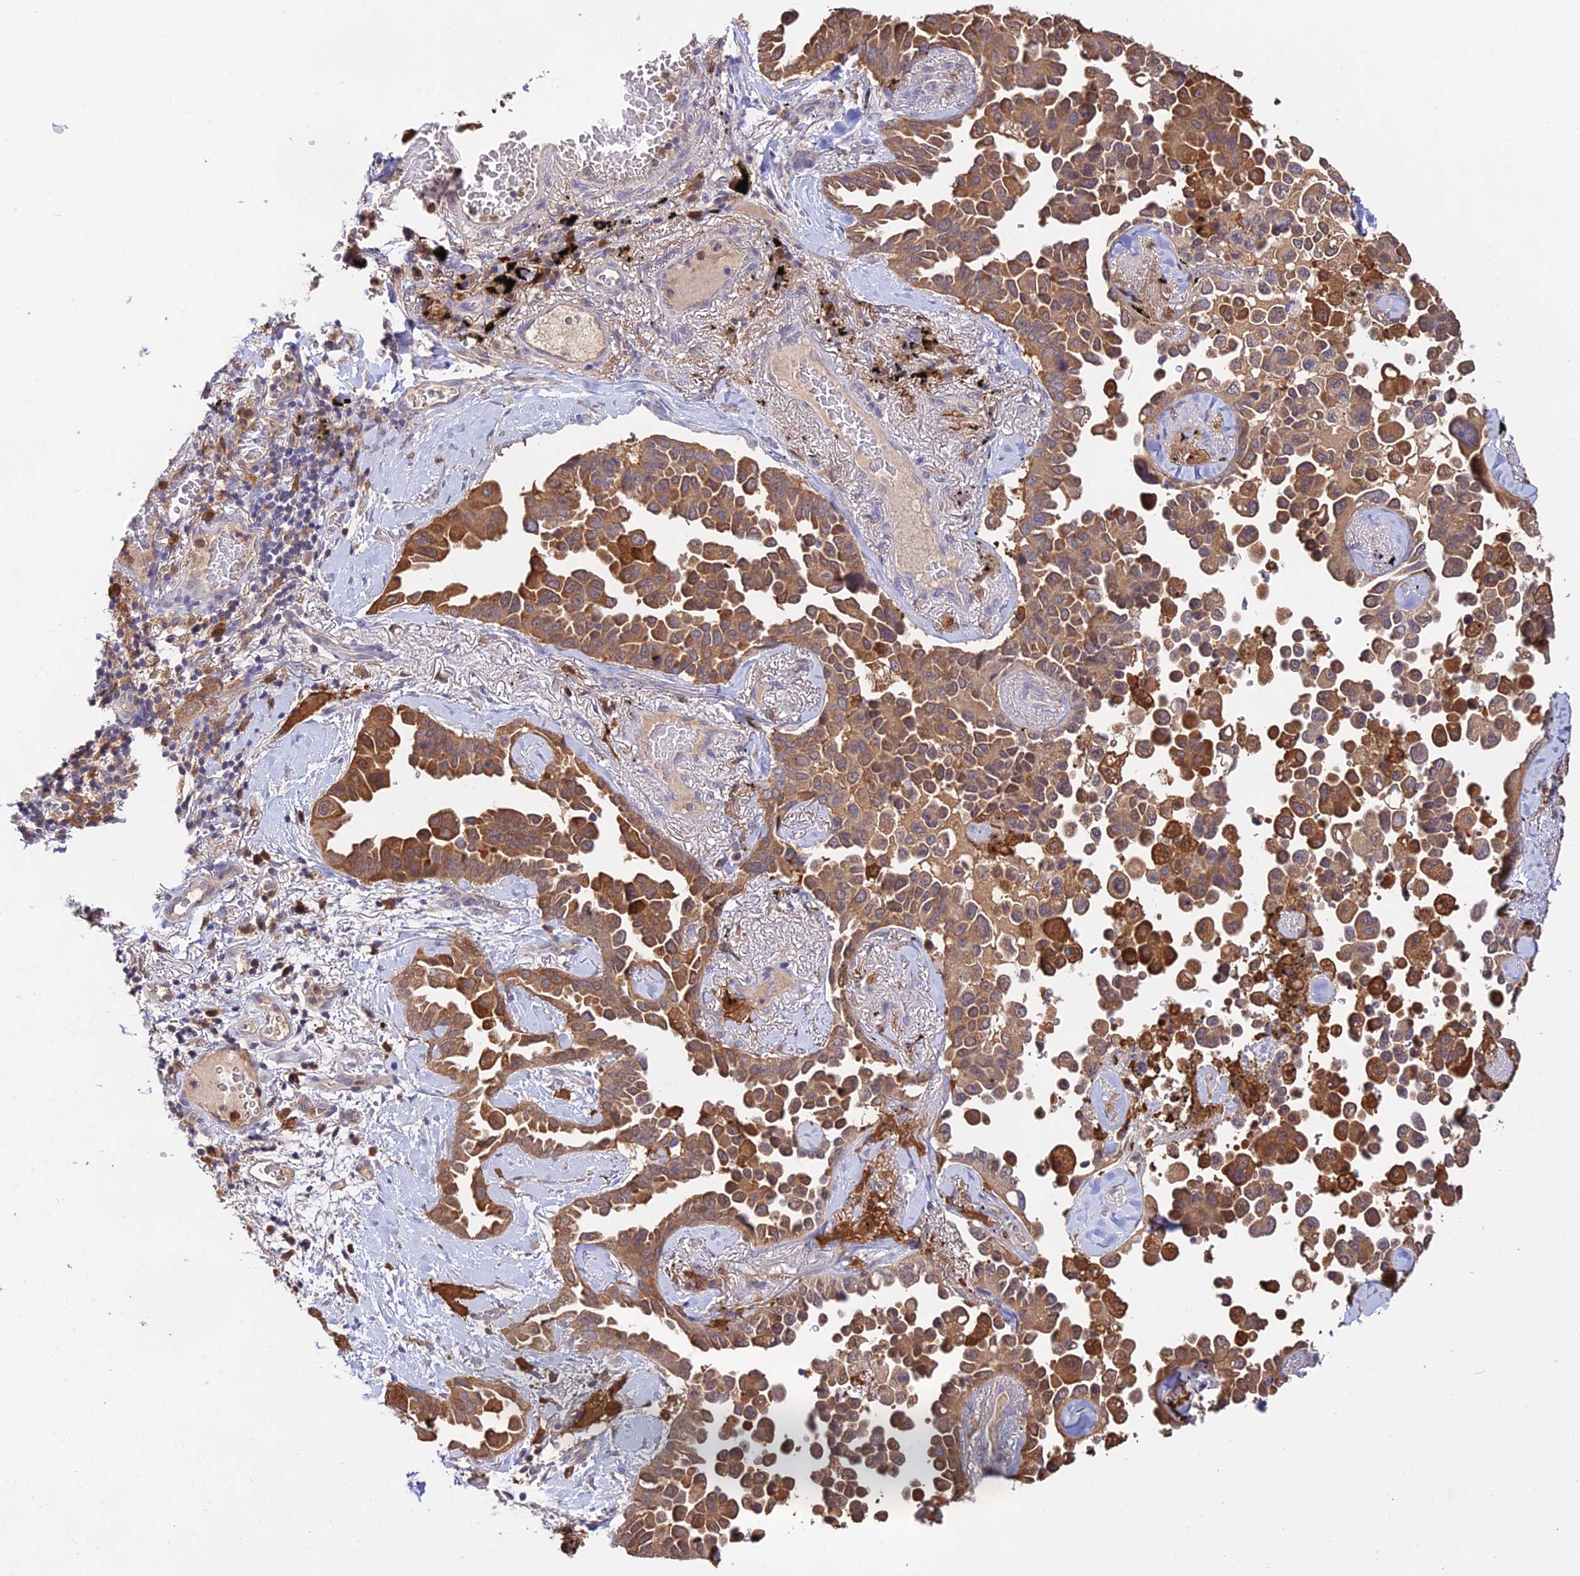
{"staining": {"intensity": "moderate", "quantity": ">75%", "location": "cytoplasmic/membranous"}, "tissue": "lung cancer", "cell_type": "Tumor cells", "image_type": "cancer", "snomed": [{"axis": "morphology", "description": "Adenocarcinoma, NOS"}, {"axis": "topography", "description": "Lung"}], "caption": "Approximately >75% of tumor cells in lung cancer (adenocarcinoma) reveal moderate cytoplasmic/membranous protein expression as visualized by brown immunohistochemical staining.", "gene": "FBP1", "patient": {"sex": "female", "age": 67}}